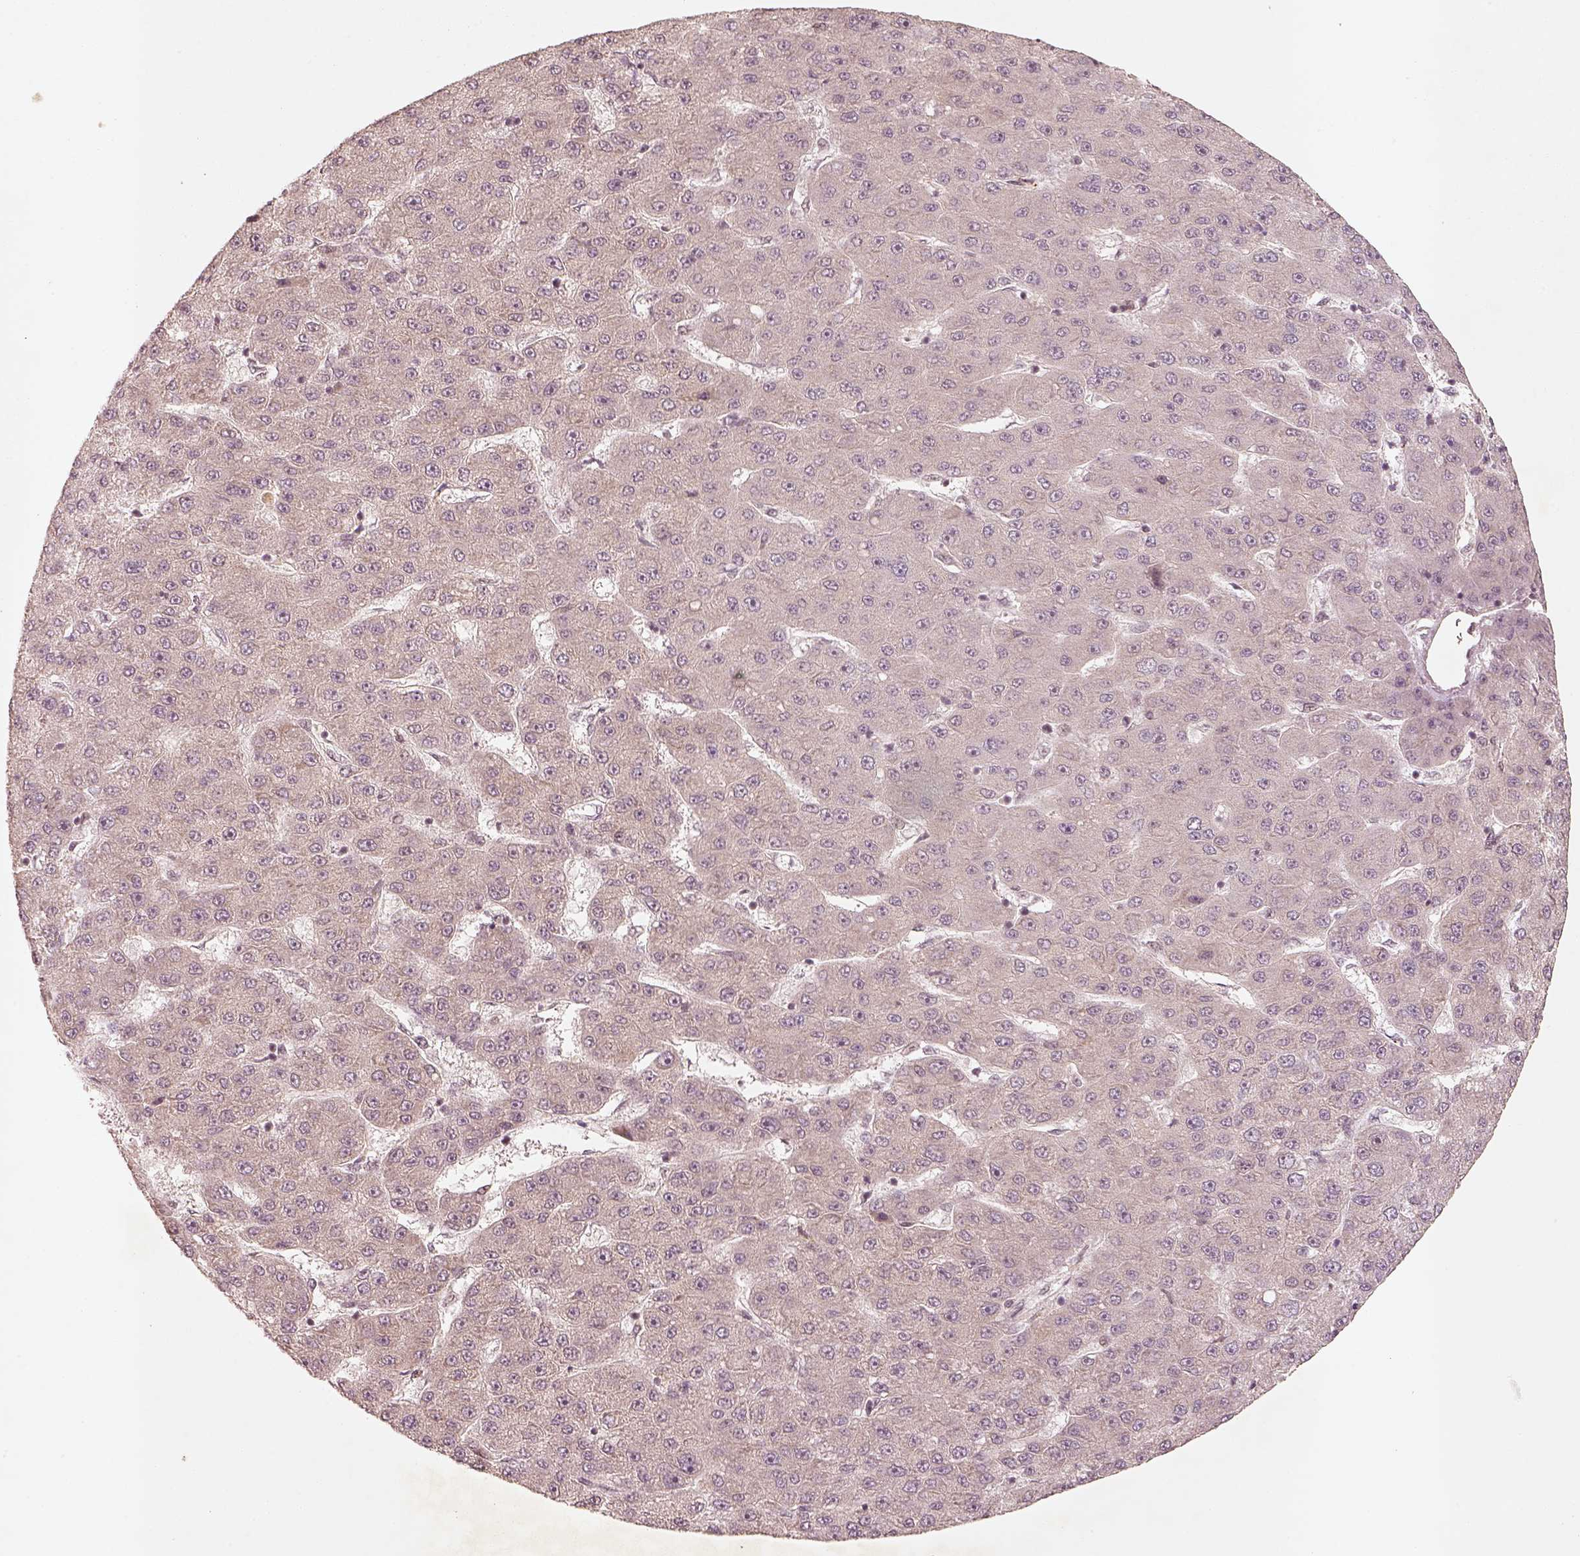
{"staining": {"intensity": "negative", "quantity": "none", "location": "none"}, "tissue": "liver cancer", "cell_type": "Tumor cells", "image_type": "cancer", "snomed": [{"axis": "morphology", "description": "Carcinoma, Hepatocellular, NOS"}, {"axis": "topography", "description": "Liver"}], "caption": "Tumor cells are negative for protein expression in human liver cancer.", "gene": "GMEB2", "patient": {"sex": "male", "age": 67}}